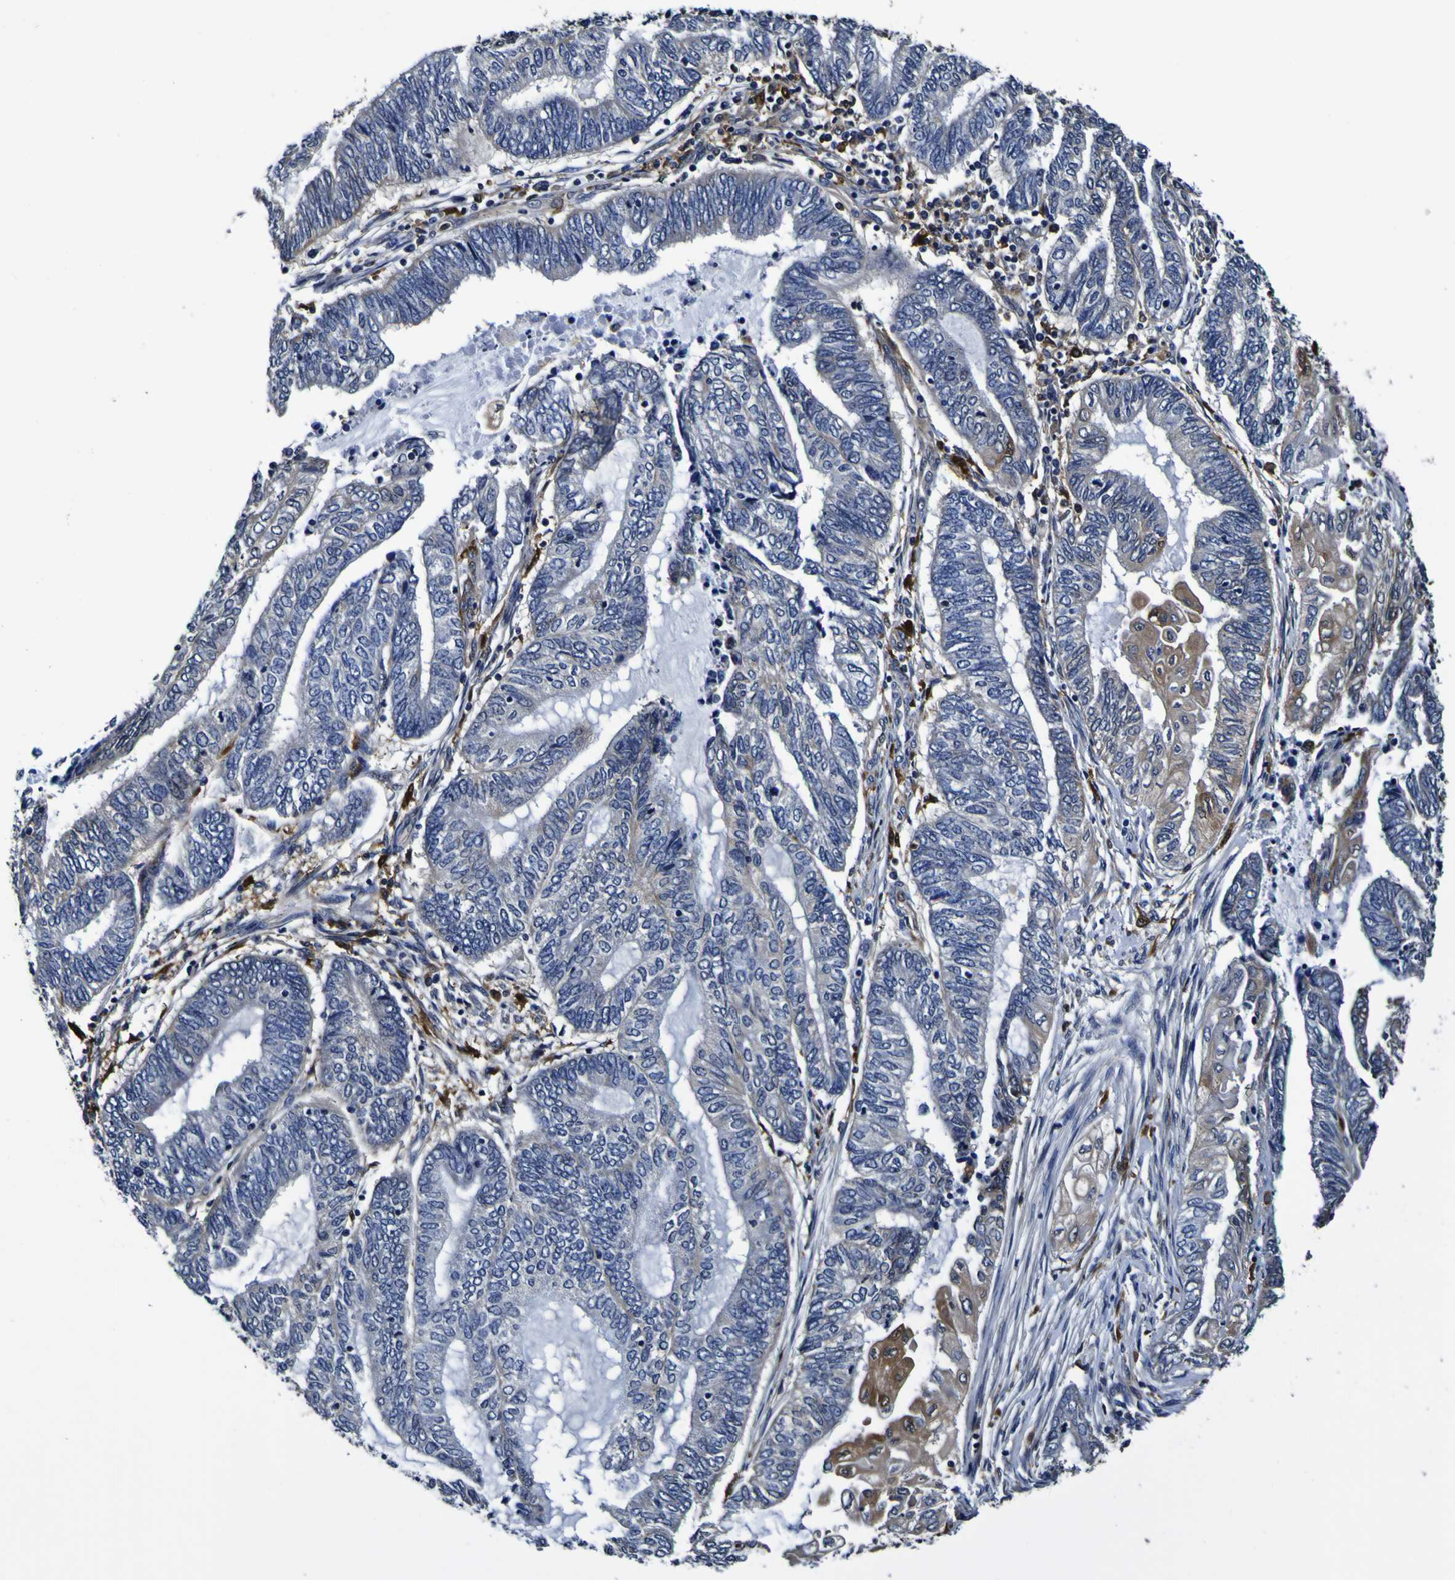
{"staining": {"intensity": "weak", "quantity": "<25%", "location": "cytoplasmic/membranous"}, "tissue": "endometrial cancer", "cell_type": "Tumor cells", "image_type": "cancer", "snomed": [{"axis": "morphology", "description": "Adenocarcinoma, NOS"}, {"axis": "topography", "description": "Uterus"}, {"axis": "topography", "description": "Endometrium"}], "caption": "Endometrial cancer was stained to show a protein in brown. There is no significant positivity in tumor cells.", "gene": "GPX1", "patient": {"sex": "female", "age": 70}}